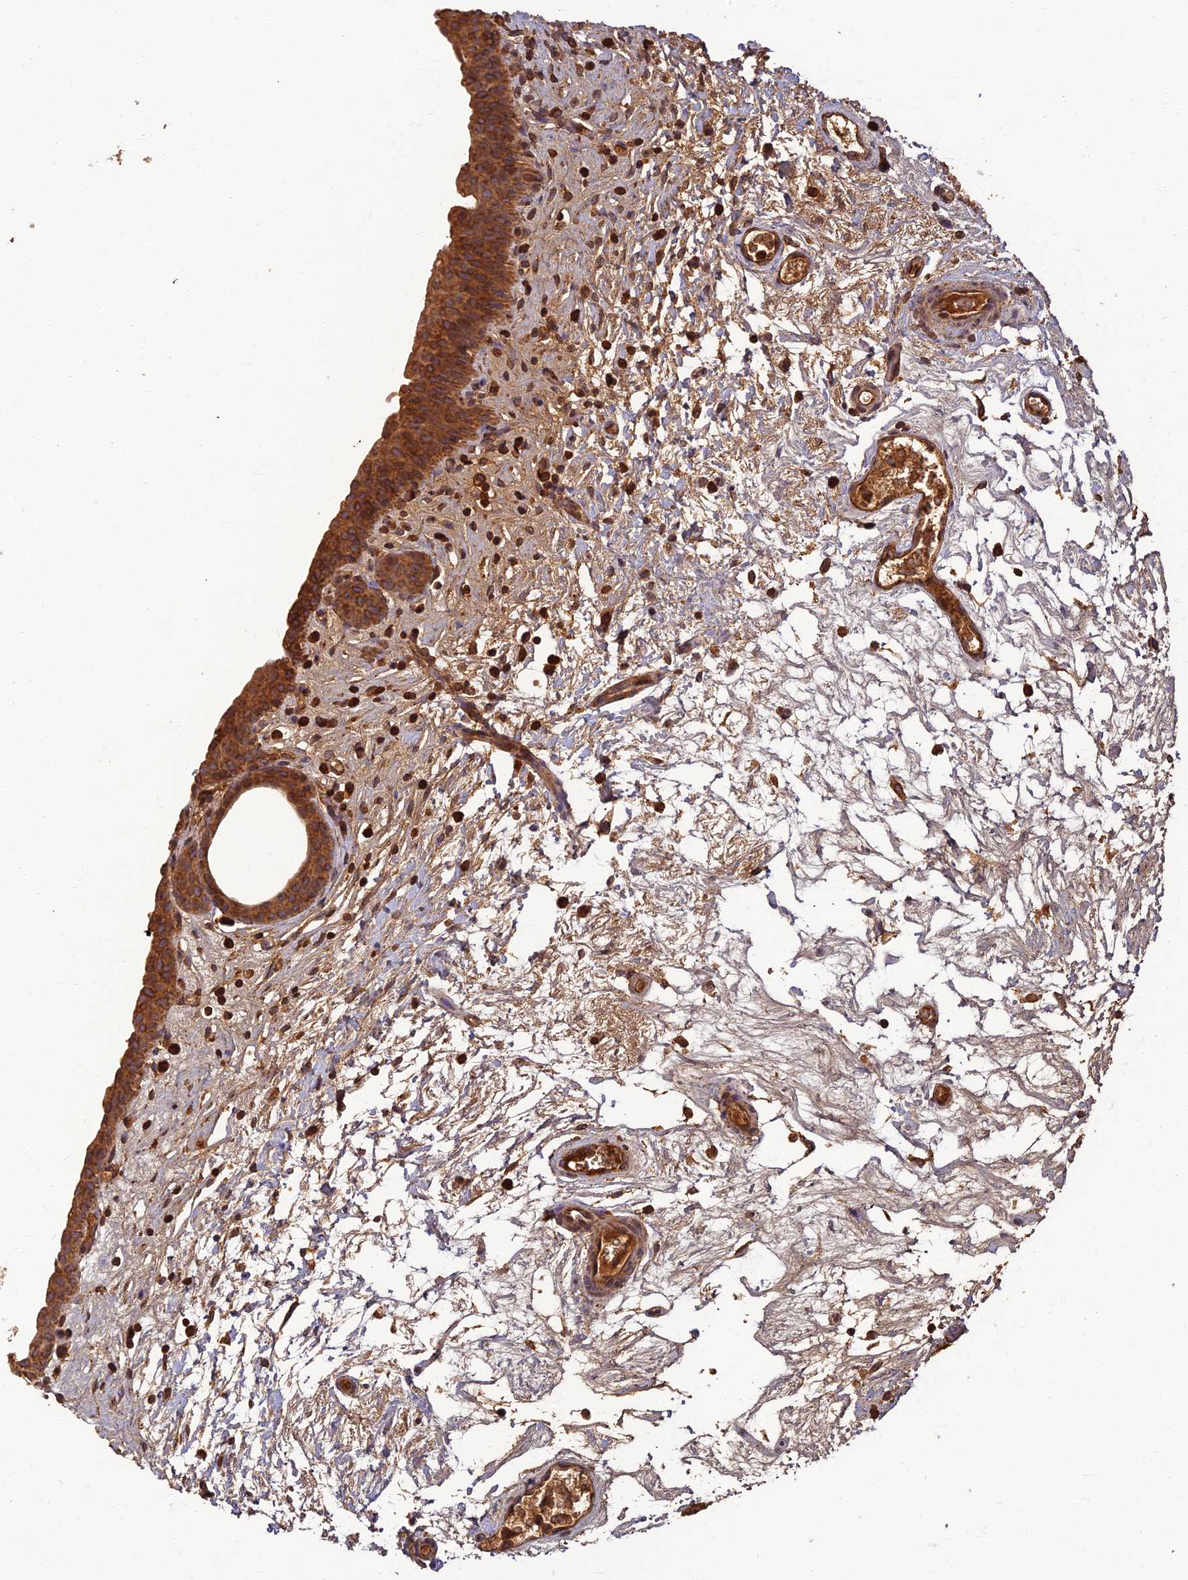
{"staining": {"intensity": "strong", "quantity": ">75%", "location": "cytoplasmic/membranous"}, "tissue": "urinary bladder", "cell_type": "Urothelial cells", "image_type": "normal", "snomed": [{"axis": "morphology", "description": "Normal tissue, NOS"}, {"axis": "topography", "description": "Urinary bladder"}], "caption": "Immunohistochemistry (IHC) (DAB (3,3'-diaminobenzidine)) staining of normal urinary bladder demonstrates strong cytoplasmic/membranous protein positivity in approximately >75% of urothelial cells. (DAB (3,3'-diaminobenzidine) = brown stain, brightfield microscopy at high magnification).", "gene": "CORO1C", "patient": {"sex": "male", "age": 83}}